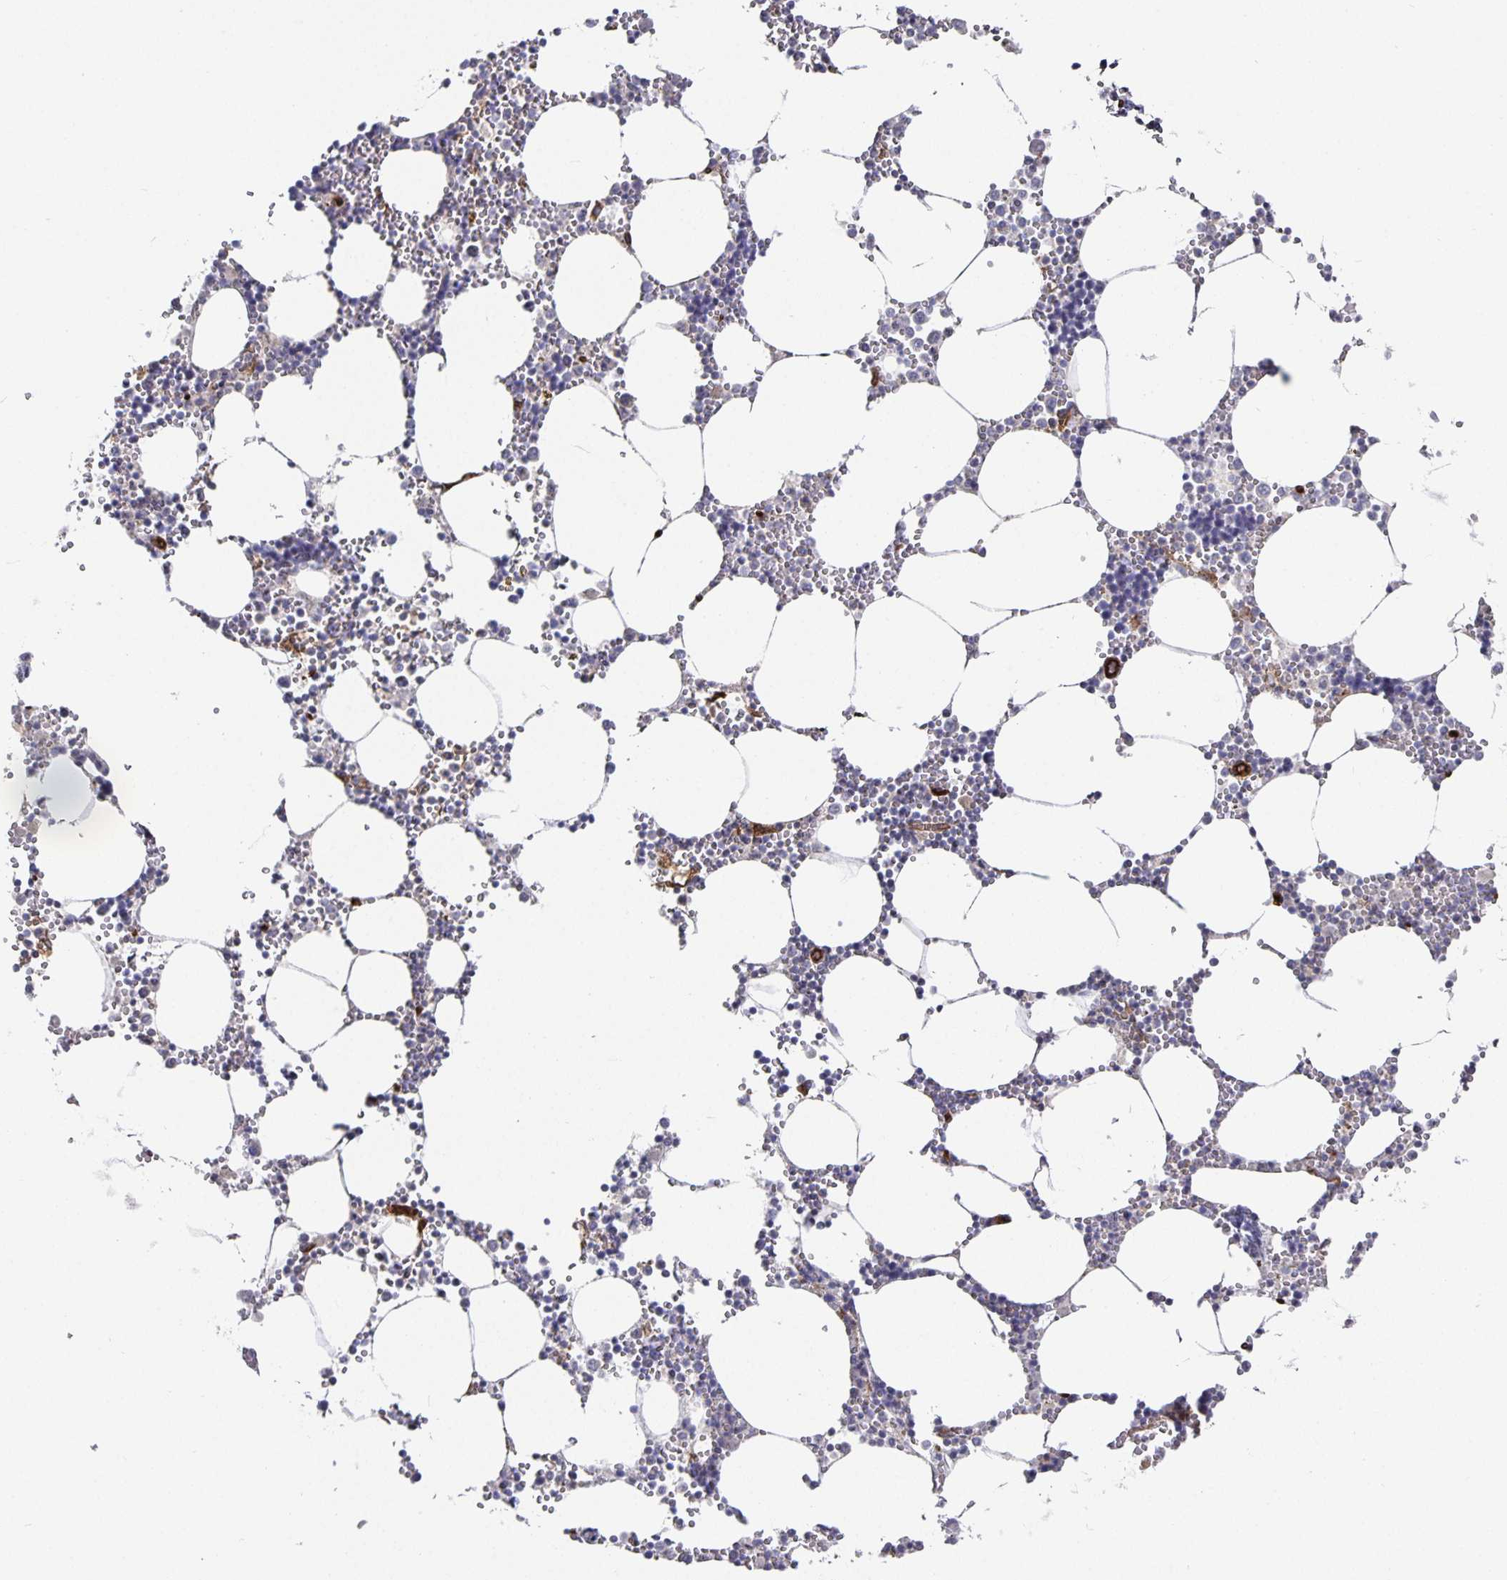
{"staining": {"intensity": "negative", "quantity": "none", "location": "none"}, "tissue": "bone marrow", "cell_type": "Hematopoietic cells", "image_type": "normal", "snomed": [{"axis": "morphology", "description": "Normal tissue, NOS"}, {"axis": "topography", "description": "Bone marrow"}], "caption": "A histopathology image of bone marrow stained for a protein exhibits no brown staining in hematopoietic cells. (DAB (3,3'-diaminobenzidine) immunohistochemistry, high magnification).", "gene": "PODXL", "patient": {"sex": "male", "age": 54}}